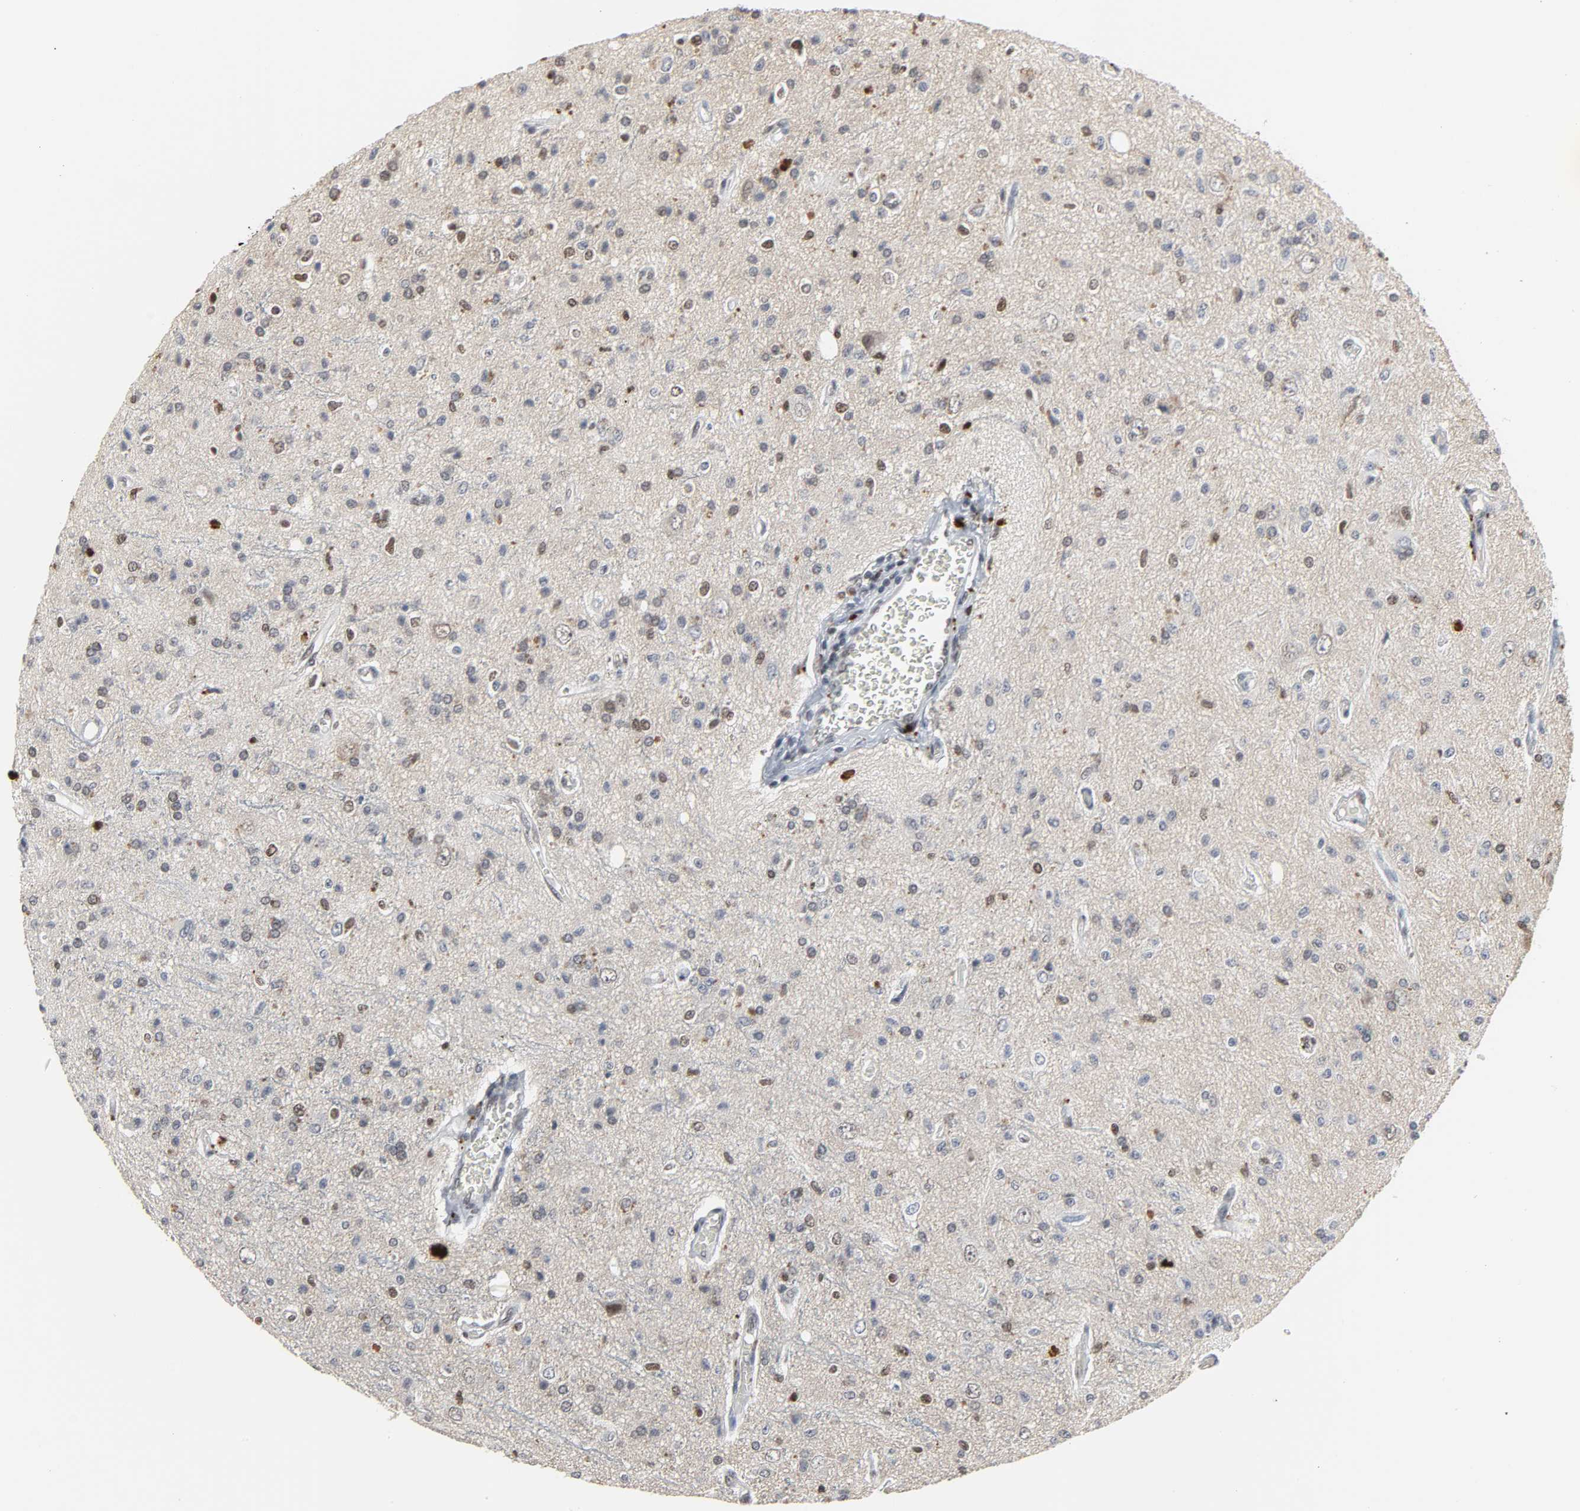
{"staining": {"intensity": "strong", "quantity": "25%-75%", "location": "nuclear"}, "tissue": "glioma", "cell_type": "Tumor cells", "image_type": "cancer", "snomed": [{"axis": "morphology", "description": "Glioma, malignant, High grade"}, {"axis": "topography", "description": "Brain"}], "caption": "Strong nuclear staining for a protein is seen in about 25%-75% of tumor cells of glioma using IHC.", "gene": "DAZAP1", "patient": {"sex": "male", "age": 47}}